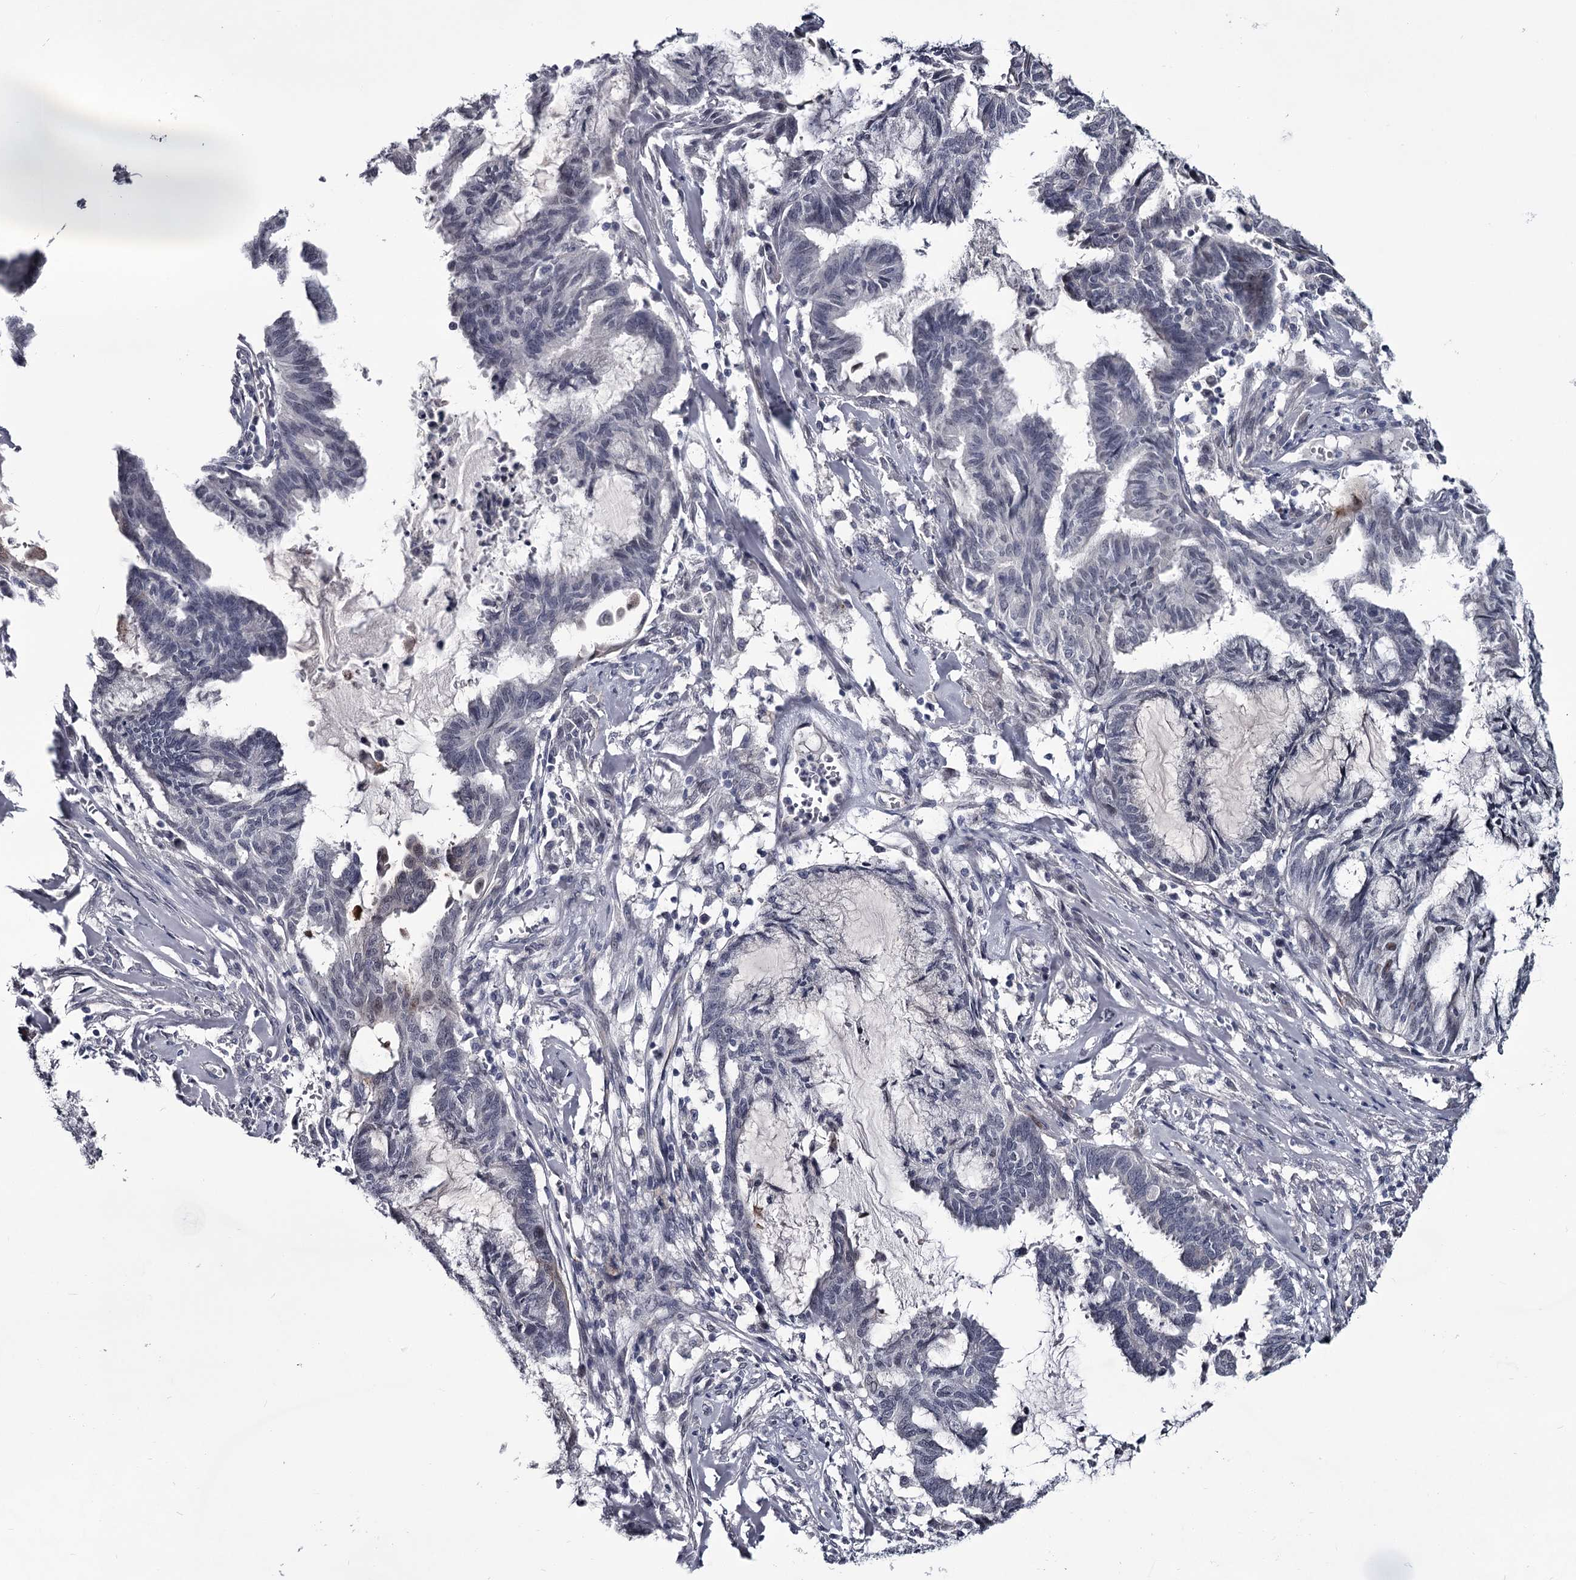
{"staining": {"intensity": "negative", "quantity": "none", "location": "none"}, "tissue": "endometrial cancer", "cell_type": "Tumor cells", "image_type": "cancer", "snomed": [{"axis": "morphology", "description": "Adenocarcinoma, NOS"}, {"axis": "topography", "description": "Endometrium"}], "caption": "Protein analysis of adenocarcinoma (endometrial) displays no significant staining in tumor cells.", "gene": "PRPF40B", "patient": {"sex": "female", "age": 86}}